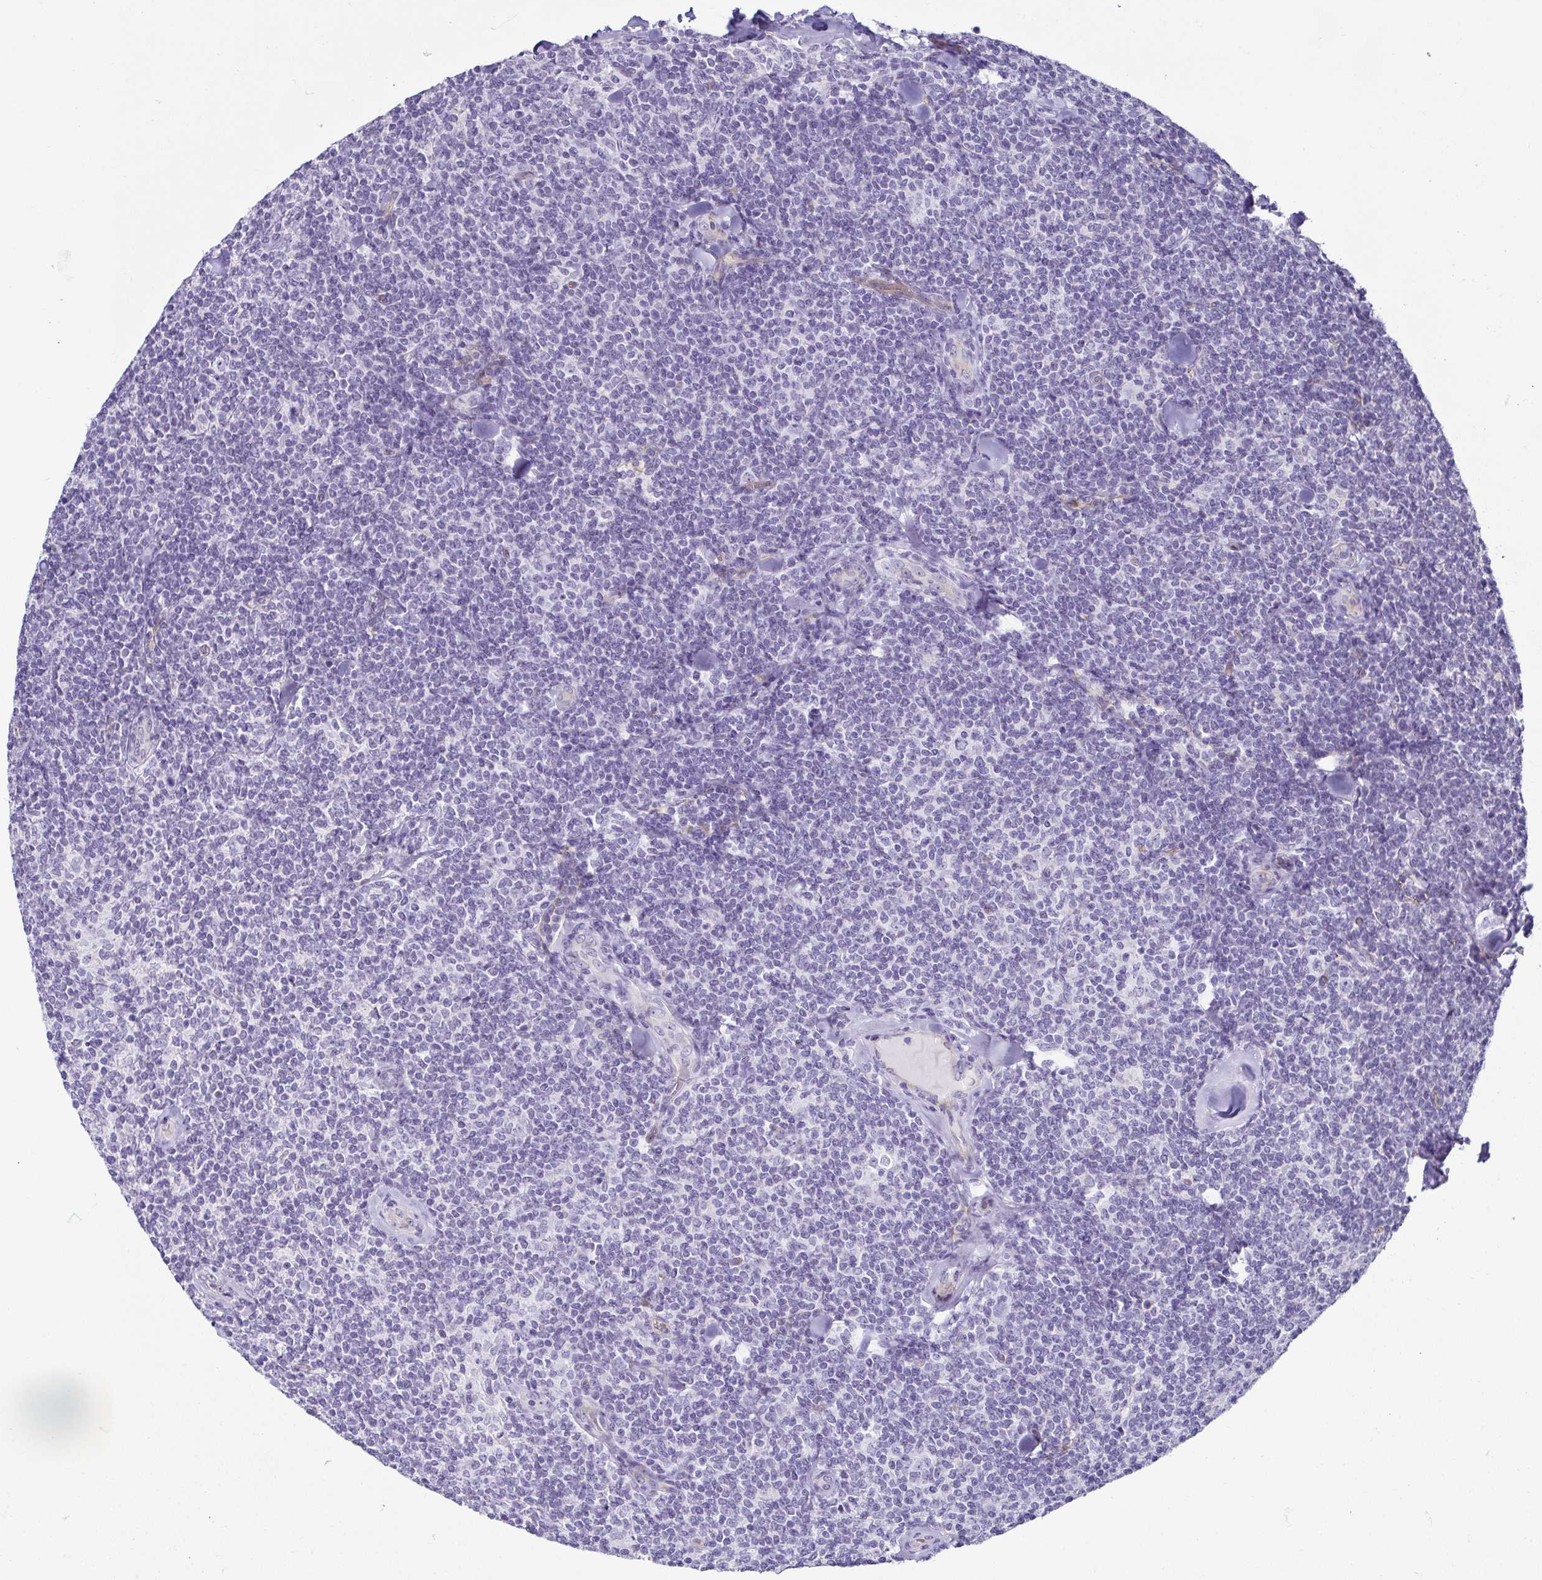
{"staining": {"intensity": "negative", "quantity": "none", "location": "none"}, "tissue": "lymphoma", "cell_type": "Tumor cells", "image_type": "cancer", "snomed": [{"axis": "morphology", "description": "Malignant lymphoma, non-Hodgkin's type, Low grade"}, {"axis": "topography", "description": "Lymph node"}], "caption": "Tumor cells are negative for protein expression in human low-grade malignant lymphoma, non-Hodgkin's type. (DAB (3,3'-diaminobenzidine) immunohistochemistry (IHC) visualized using brightfield microscopy, high magnification).", "gene": "CASP14", "patient": {"sex": "female", "age": 56}}